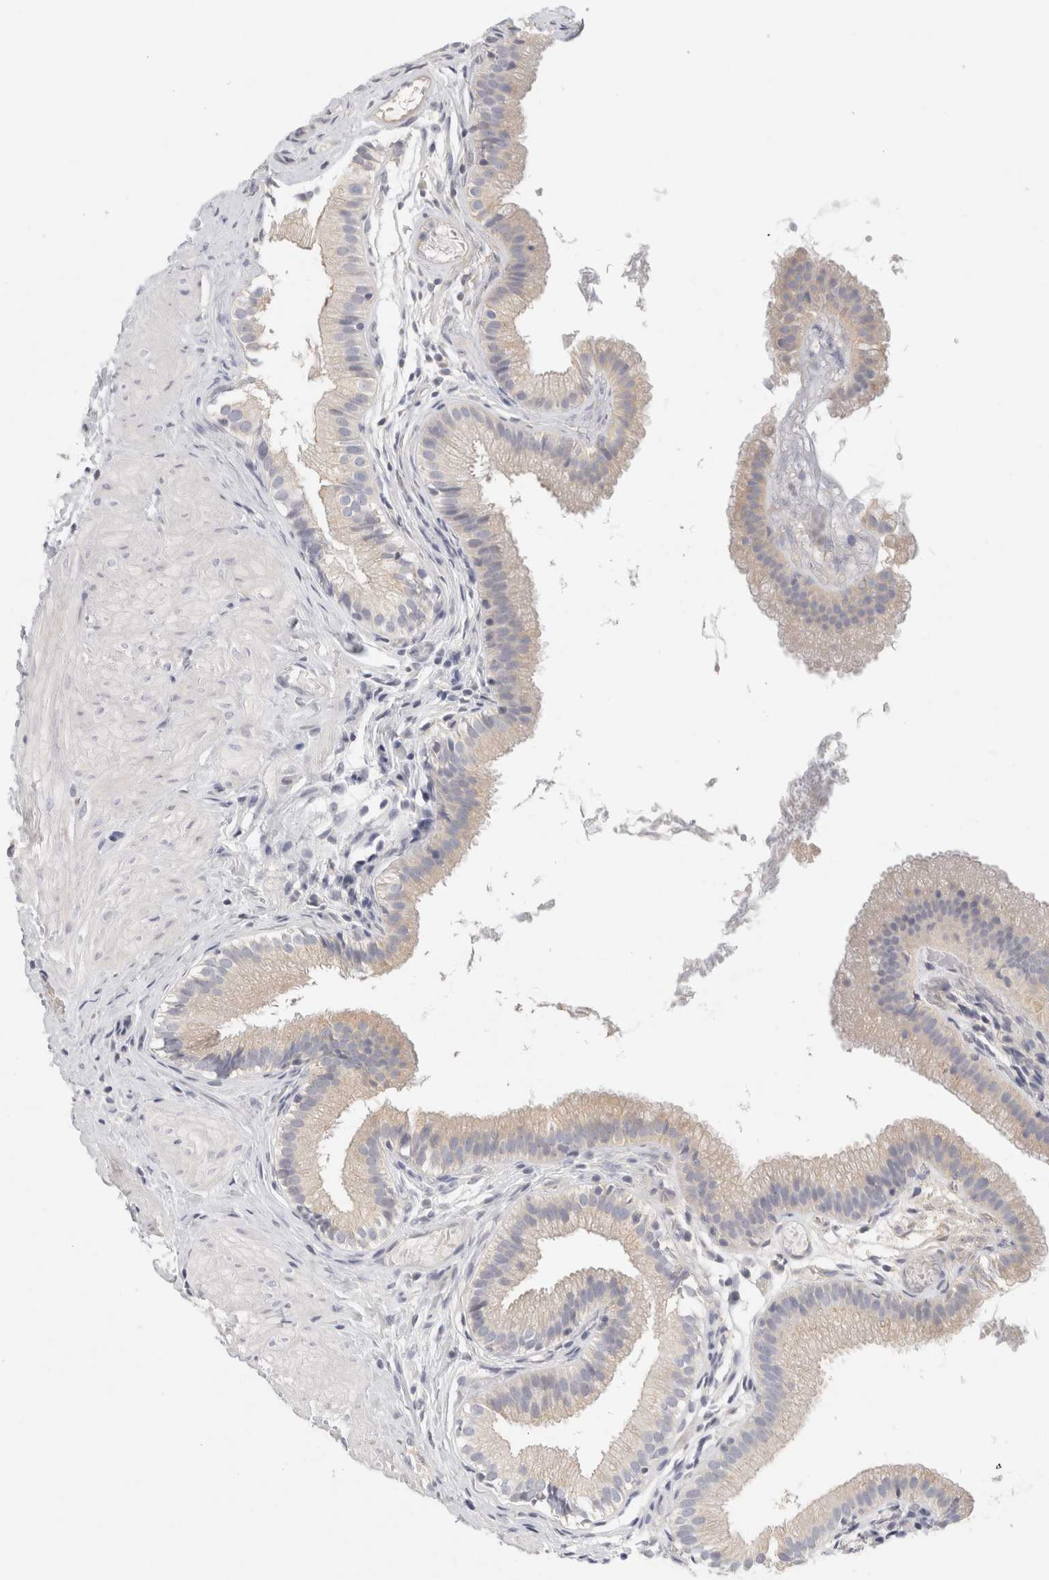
{"staining": {"intensity": "negative", "quantity": "none", "location": "none"}, "tissue": "gallbladder", "cell_type": "Glandular cells", "image_type": "normal", "snomed": [{"axis": "morphology", "description": "Normal tissue, NOS"}, {"axis": "topography", "description": "Gallbladder"}], "caption": "Immunohistochemistry micrograph of benign gallbladder: human gallbladder stained with DAB (3,3'-diaminobenzidine) shows no significant protein staining in glandular cells.", "gene": "STK31", "patient": {"sex": "female", "age": 26}}